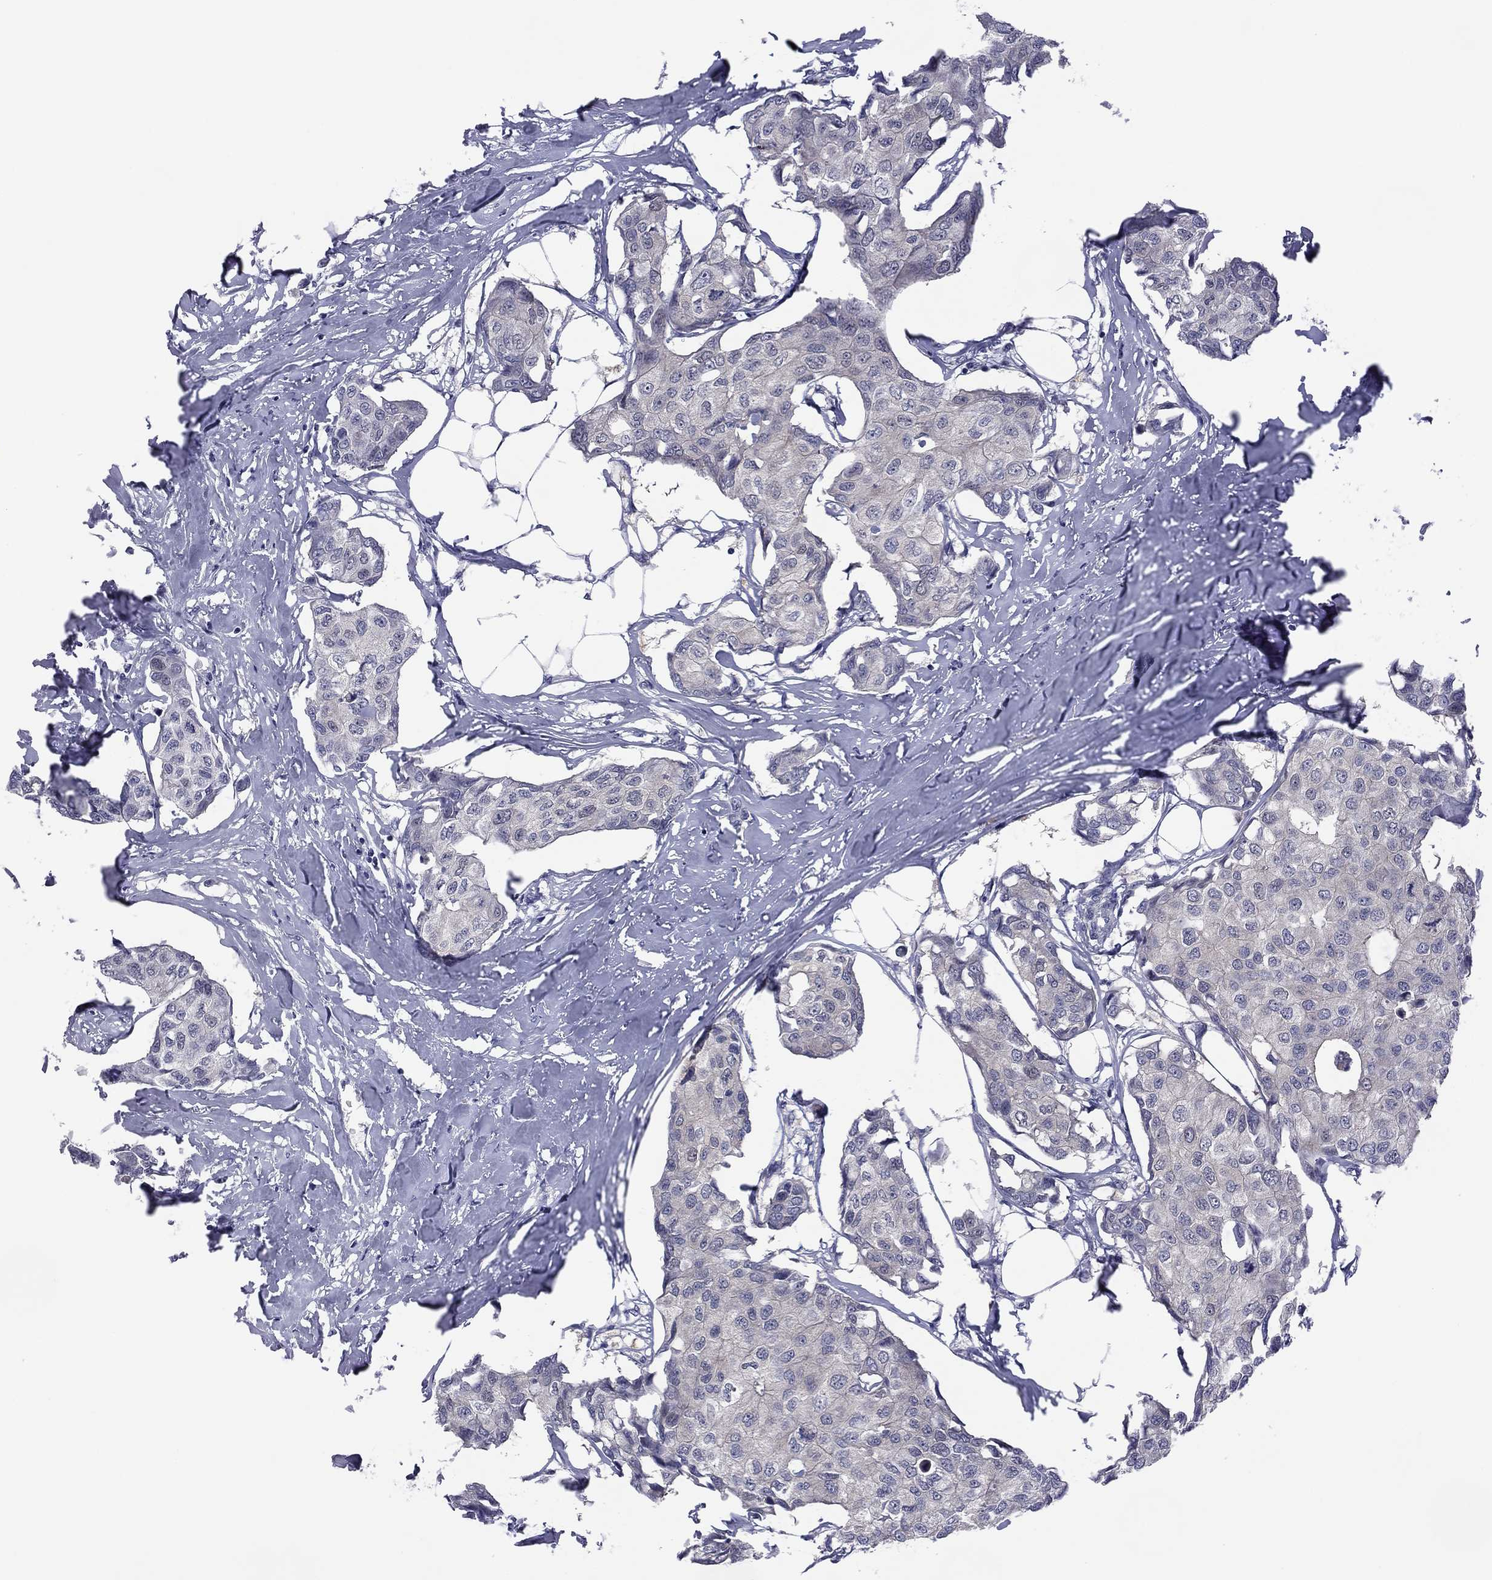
{"staining": {"intensity": "negative", "quantity": "none", "location": "none"}, "tissue": "breast cancer", "cell_type": "Tumor cells", "image_type": "cancer", "snomed": [{"axis": "morphology", "description": "Duct carcinoma"}, {"axis": "topography", "description": "Breast"}], "caption": "IHC micrograph of neoplastic tissue: human breast cancer (infiltrating ductal carcinoma) stained with DAB exhibits no significant protein positivity in tumor cells. The staining is performed using DAB (3,3'-diaminobenzidine) brown chromogen with nuclei counter-stained in using hematoxylin.", "gene": "POU5F2", "patient": {"sex": "female", "age": 80}}